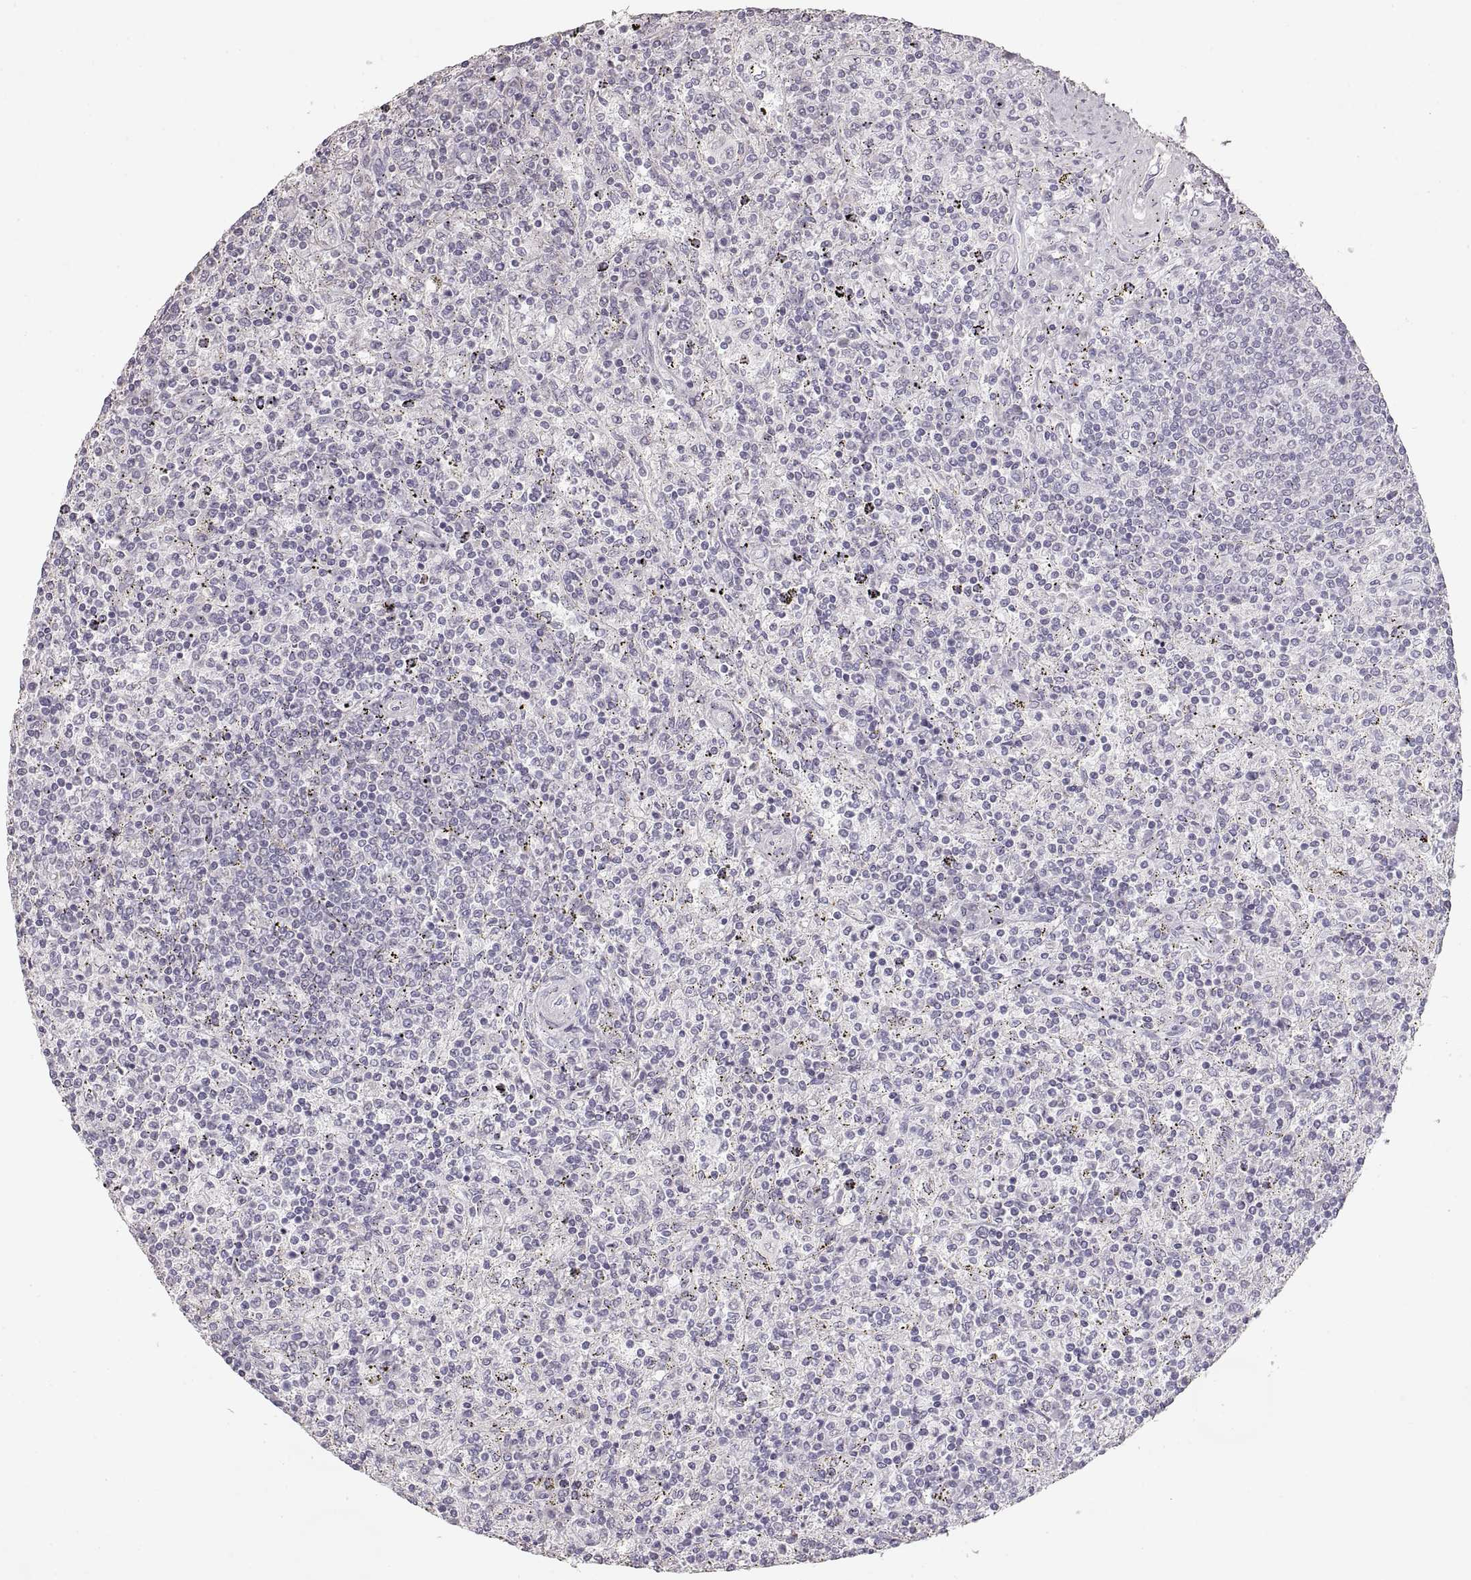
{"staining": {"intensity": "negative", "quantity": "none", "location": "none"}, "tissue": "lymphoma", "cell_type": "Tumor cells", "image_type": "cancer", "snomed": [{"axis": "morphology", "description": "Malignant lymphoma, non-Hodgkin's type, Low grade"}, {"axis": "topography", "description": "Spleen"}], "caption": "This is a histopathology image of IHC staining of lymphoma, which shows no positivity in tumor cells.", "gene": "ZP3", "patient": {"sex": "male", "age": 62}}